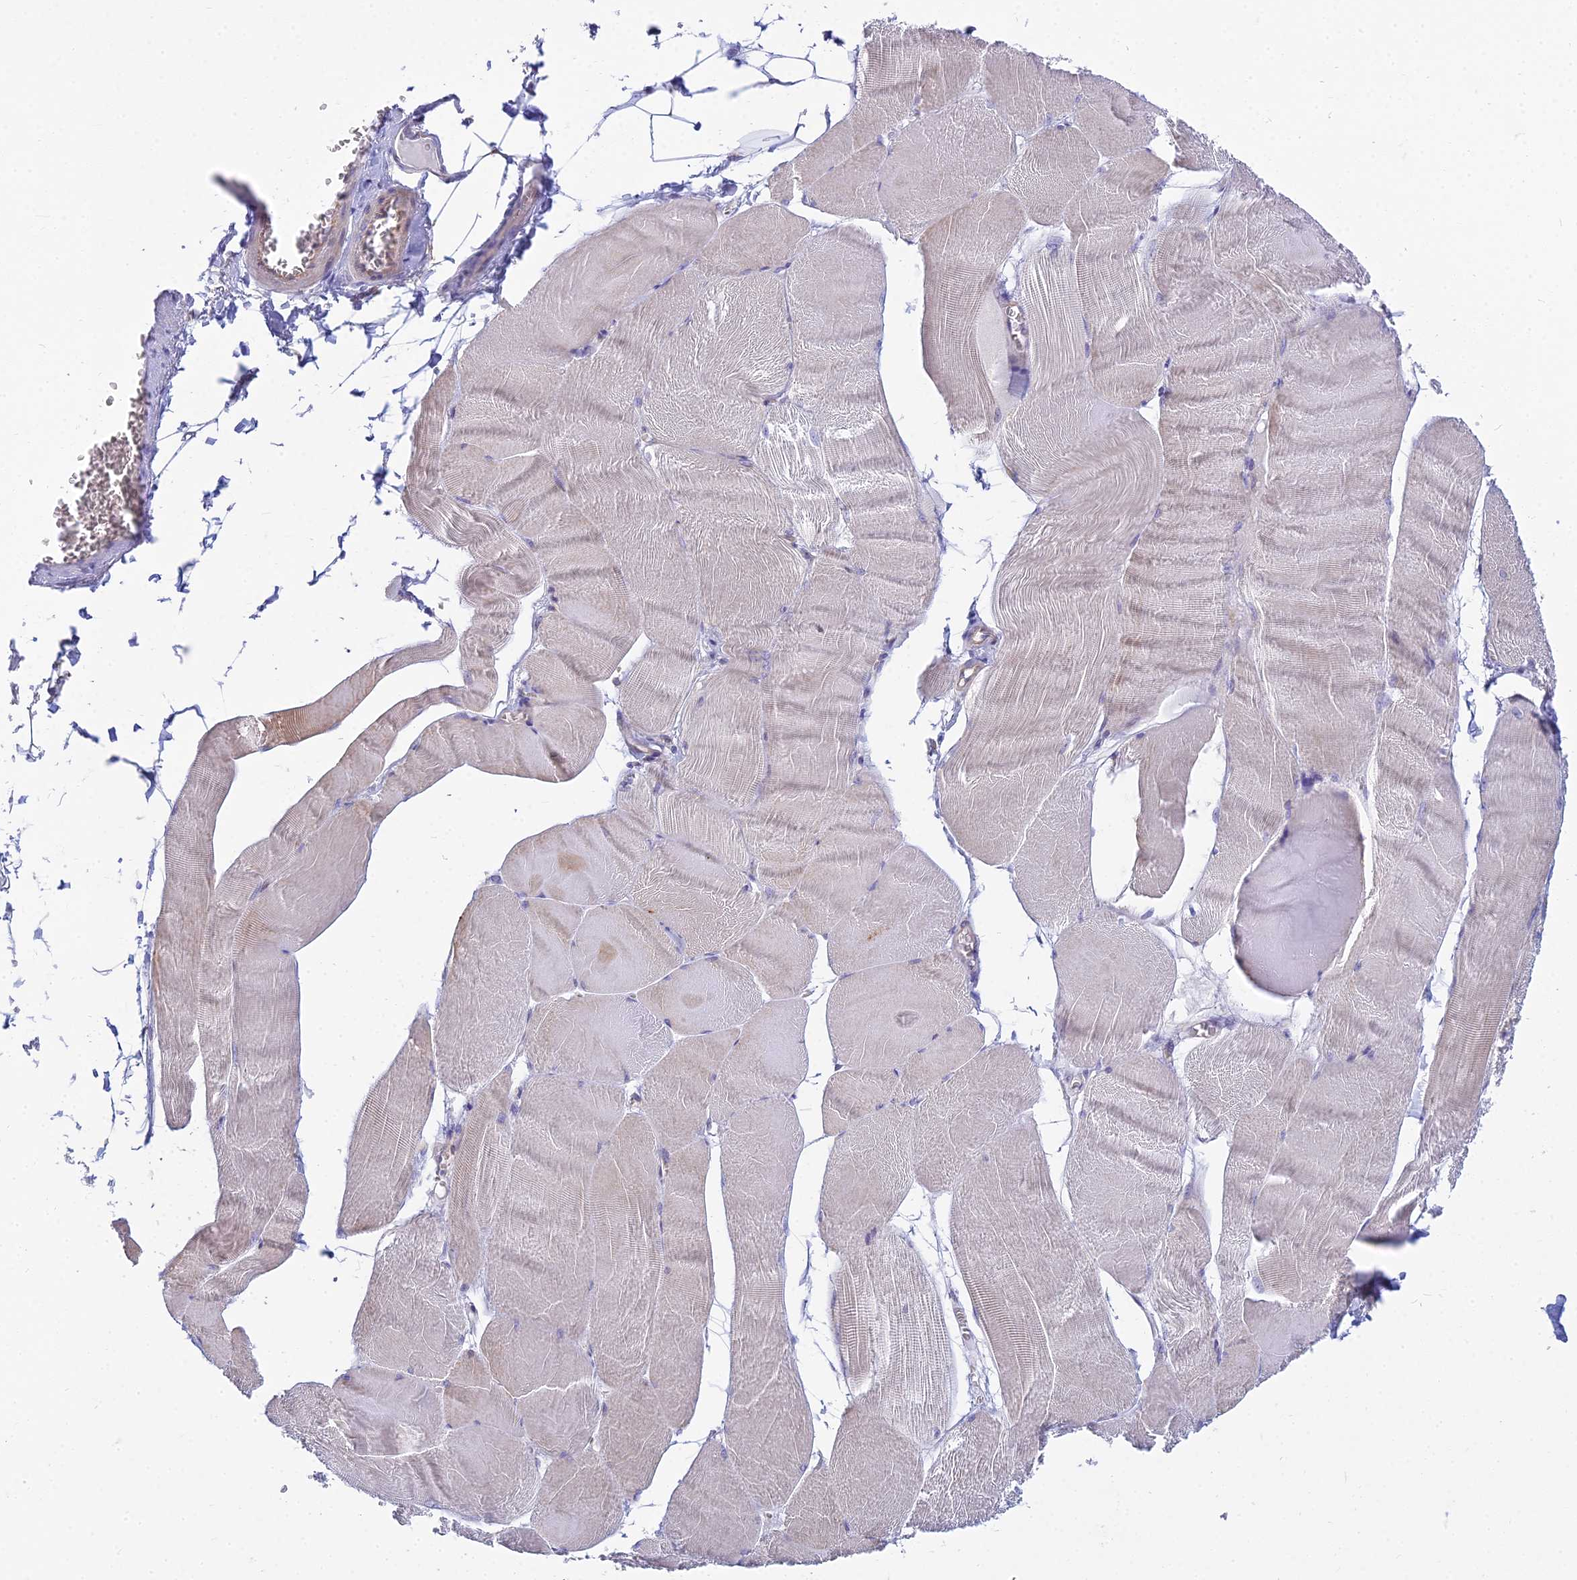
{"staining": {"intensity": "negative", "quantity": "none", "location": "none"}, "tissue": "skeletal muscle", "cell_type": "Myocytes", "image_type": "normal", "snomed": [{"axis": "morphology", "description": "Normal tissue, NOS"}, {"axis": "morphology", "description": "Basal cell carcinoma"}, {"axis": "topography", "description": "Skeletal muscle"}], "caption": "This is a photomicrograph of immunohistochemistry staining of unremarkable skeletal muscle, which shows no positivity in myocytes. (DAB immunohistochemistry (IHC) with hematoxylin counter stain).", "gene": "SMIM24", "patient": {"sex": "female", "age": 64}}